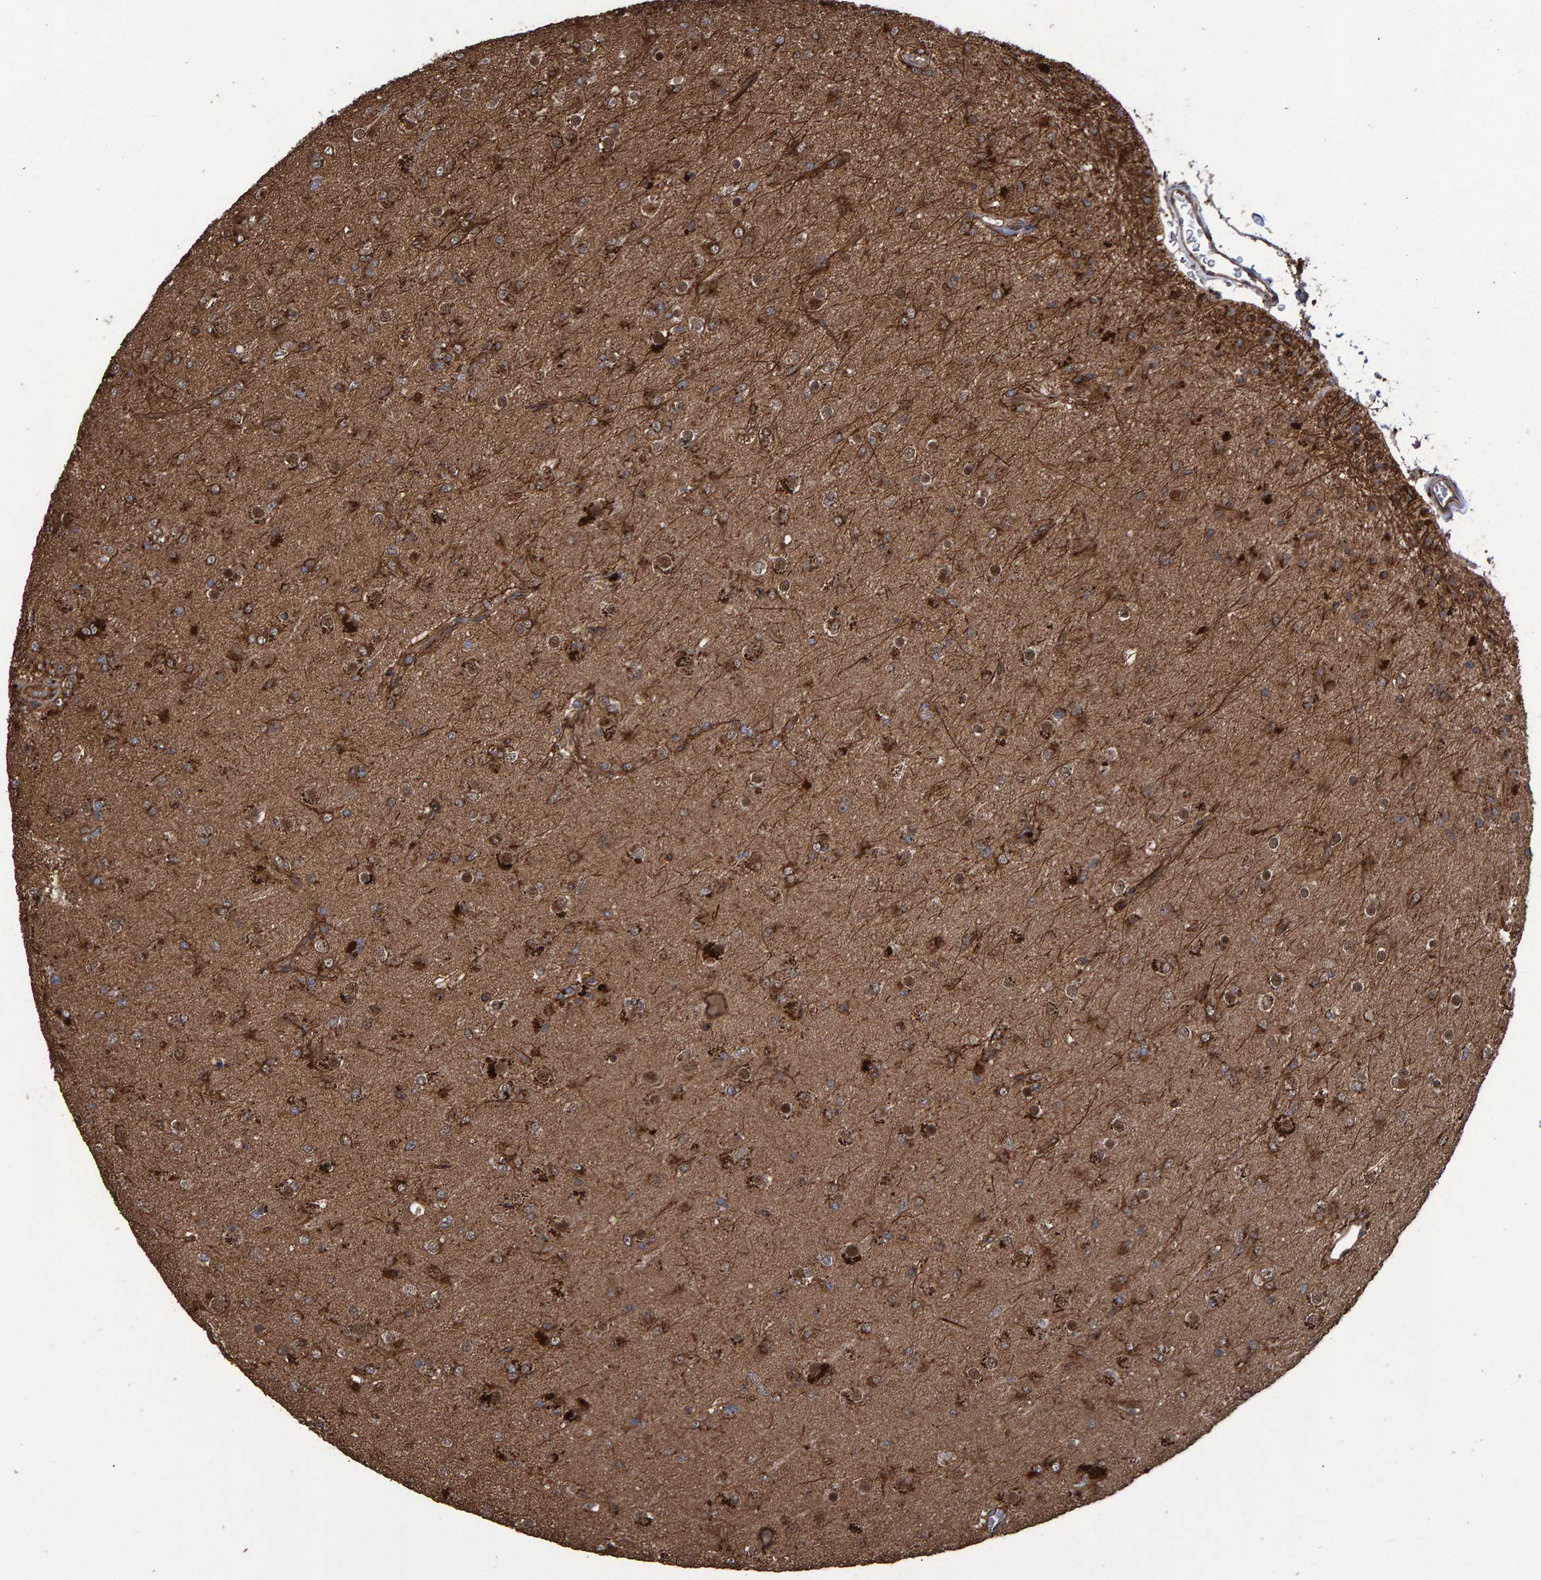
{"staining": {"intensity": "strong", "quantity": ">75%", "location": "cytoplasmic/membranous,nuclear"}, "tissue": "glioma", "cell_type": "Tumor cells", "image_type": "cancer", "snomed": [{"axis": "morphology", "description": "Glioma, malignant, Low grade"}, {"axis": "topography", "description": "Brain"}], "caption": "About >75% of tumor cells in human glioma demonstrate strong cytoplasmic/membranous and nuclear protein expression as visualized by brown immunohistochemical staining.", "gene": "TRIM68", "patient": {"sex": "male", "age": 65}}